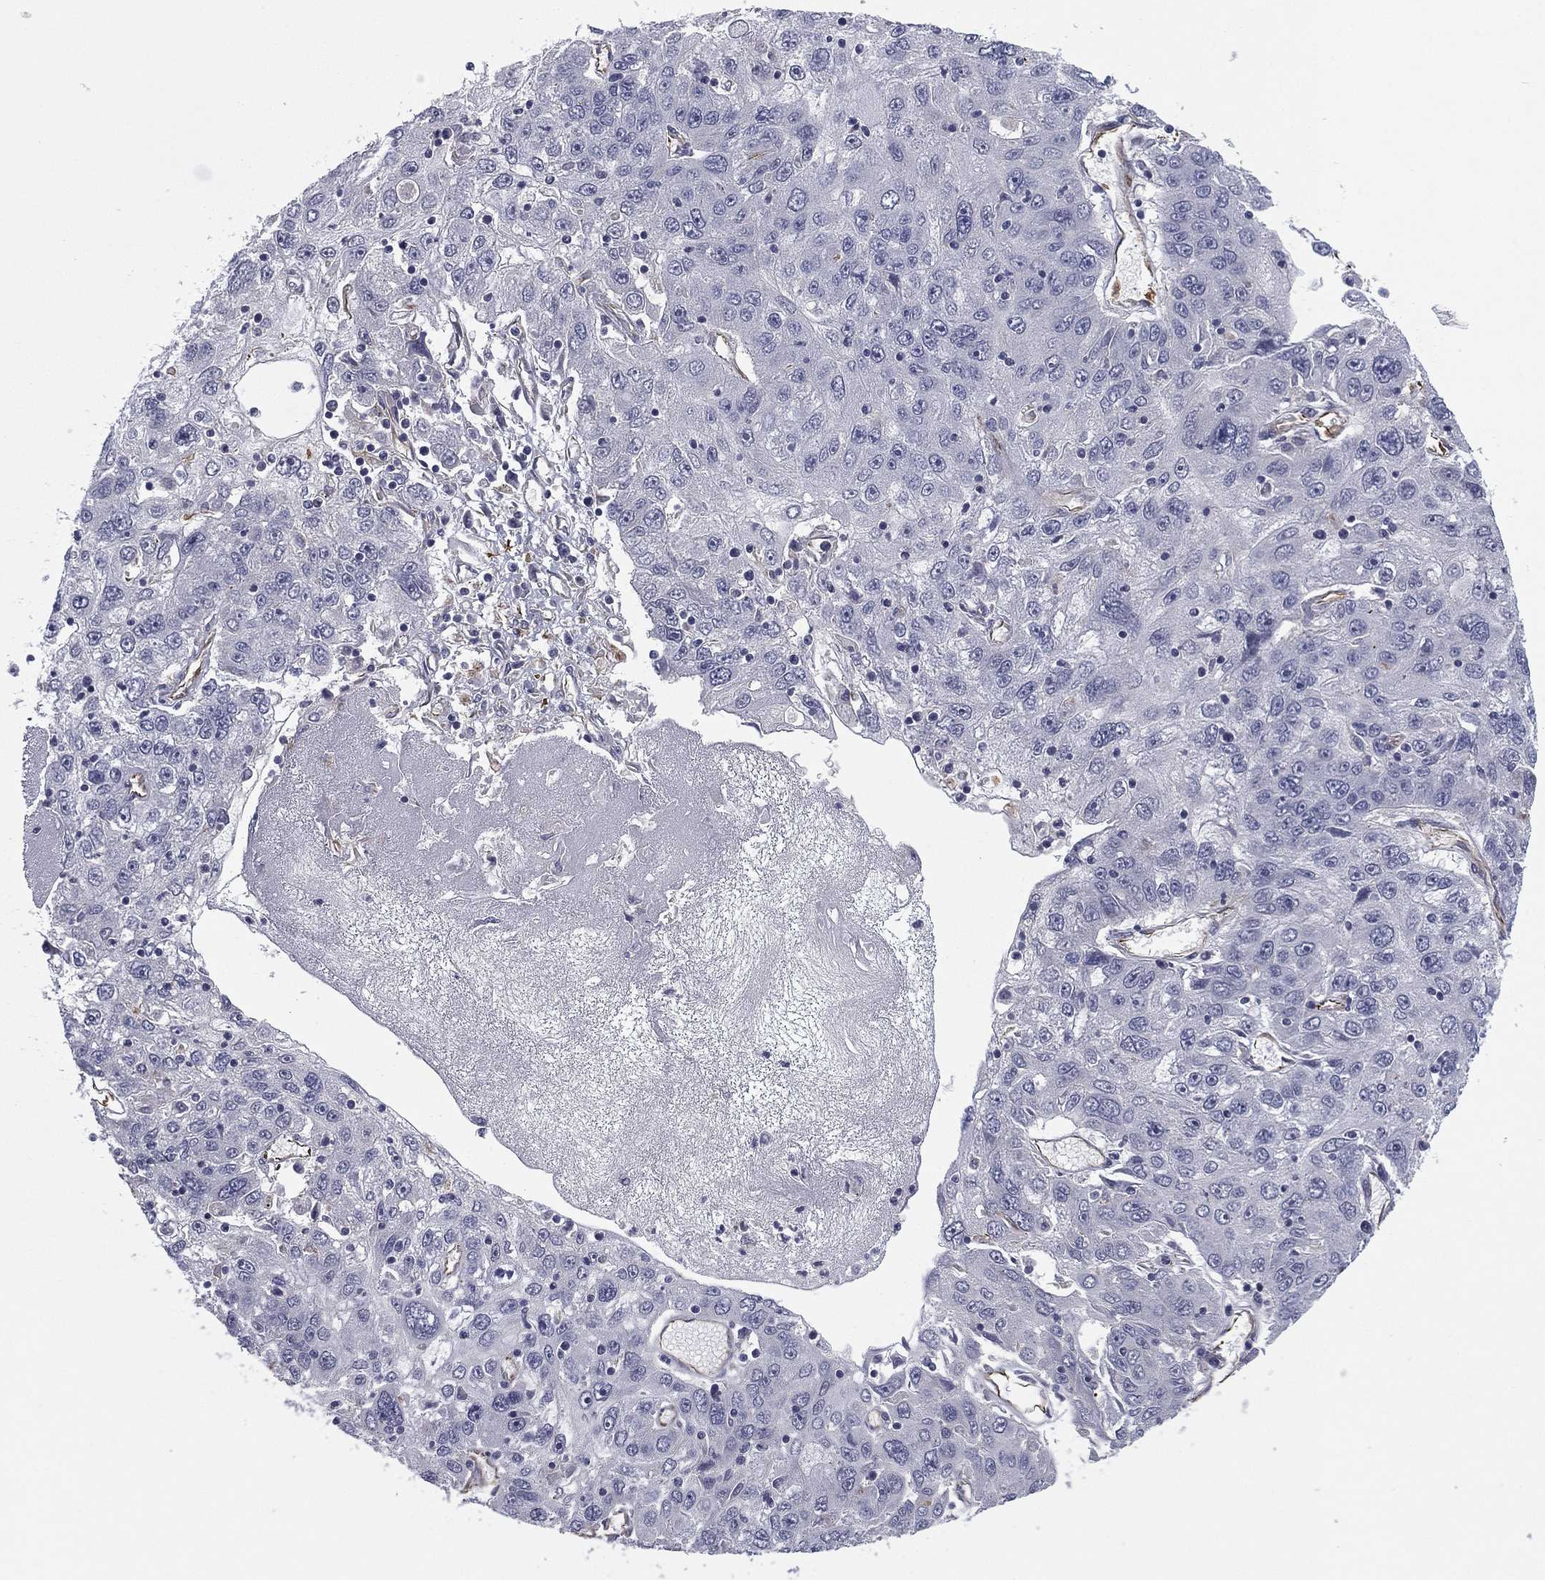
{"staining": {"intensity": "negative", "quantity": "none", "location": "none"}, "tissue": "stomach cancer", "cell_type": "Tumor cells", "image_type": "cancer", "snomed": [{"axis": "morphology", "description": "Adenocarcinoma, NOS"}, {"axis": "topography", "description": "Stomach"}], "caption": "The micrograph shows no staining of tumor cells in stomach cancer (adenocarcinoma). (Brightfield microscopy of DAB (3,3'-diaminobenzidine) IHC at high magnification).", "gene": "SCUBE1", "patient": {"sex": "male", "age": 56}}